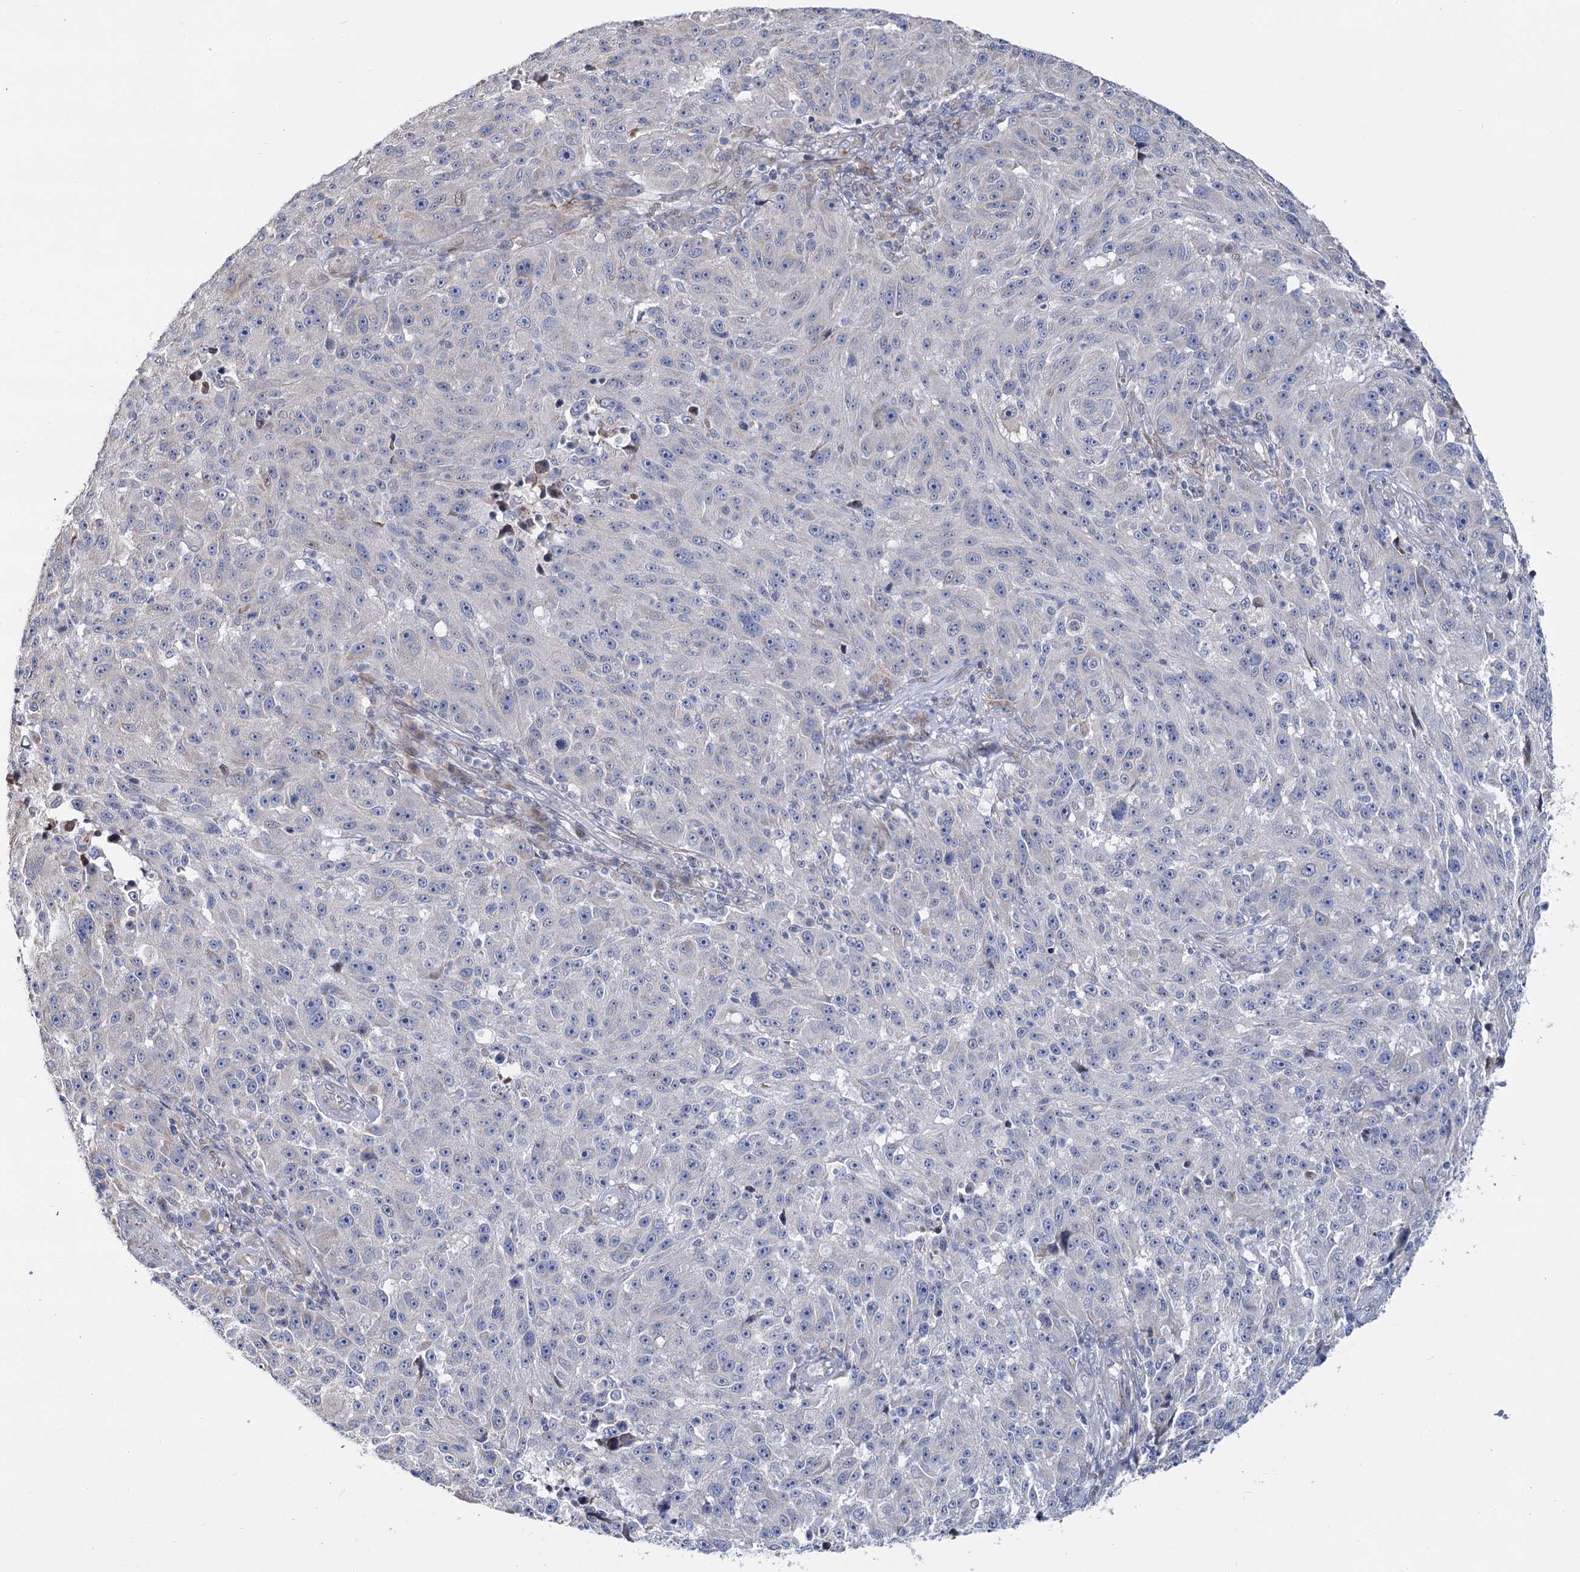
{"staining": {"intensity": "negative", "quantity": "none", "location": "none"}, "tissue": "melanoma", "cell_type": "Tumor cells", "image_type": "cancer", "snomed": [{"axis": "morphology", "description": "Malignant melanoma, NOS"}, {"axis": "topography", "description": "Skin"}], "caption": "Melanoma was stained to show a protein in brown. There is no significant staining in tumor cells.", "gene": "CPLANE1", "patient": {"sex": "male", "age": 53}}